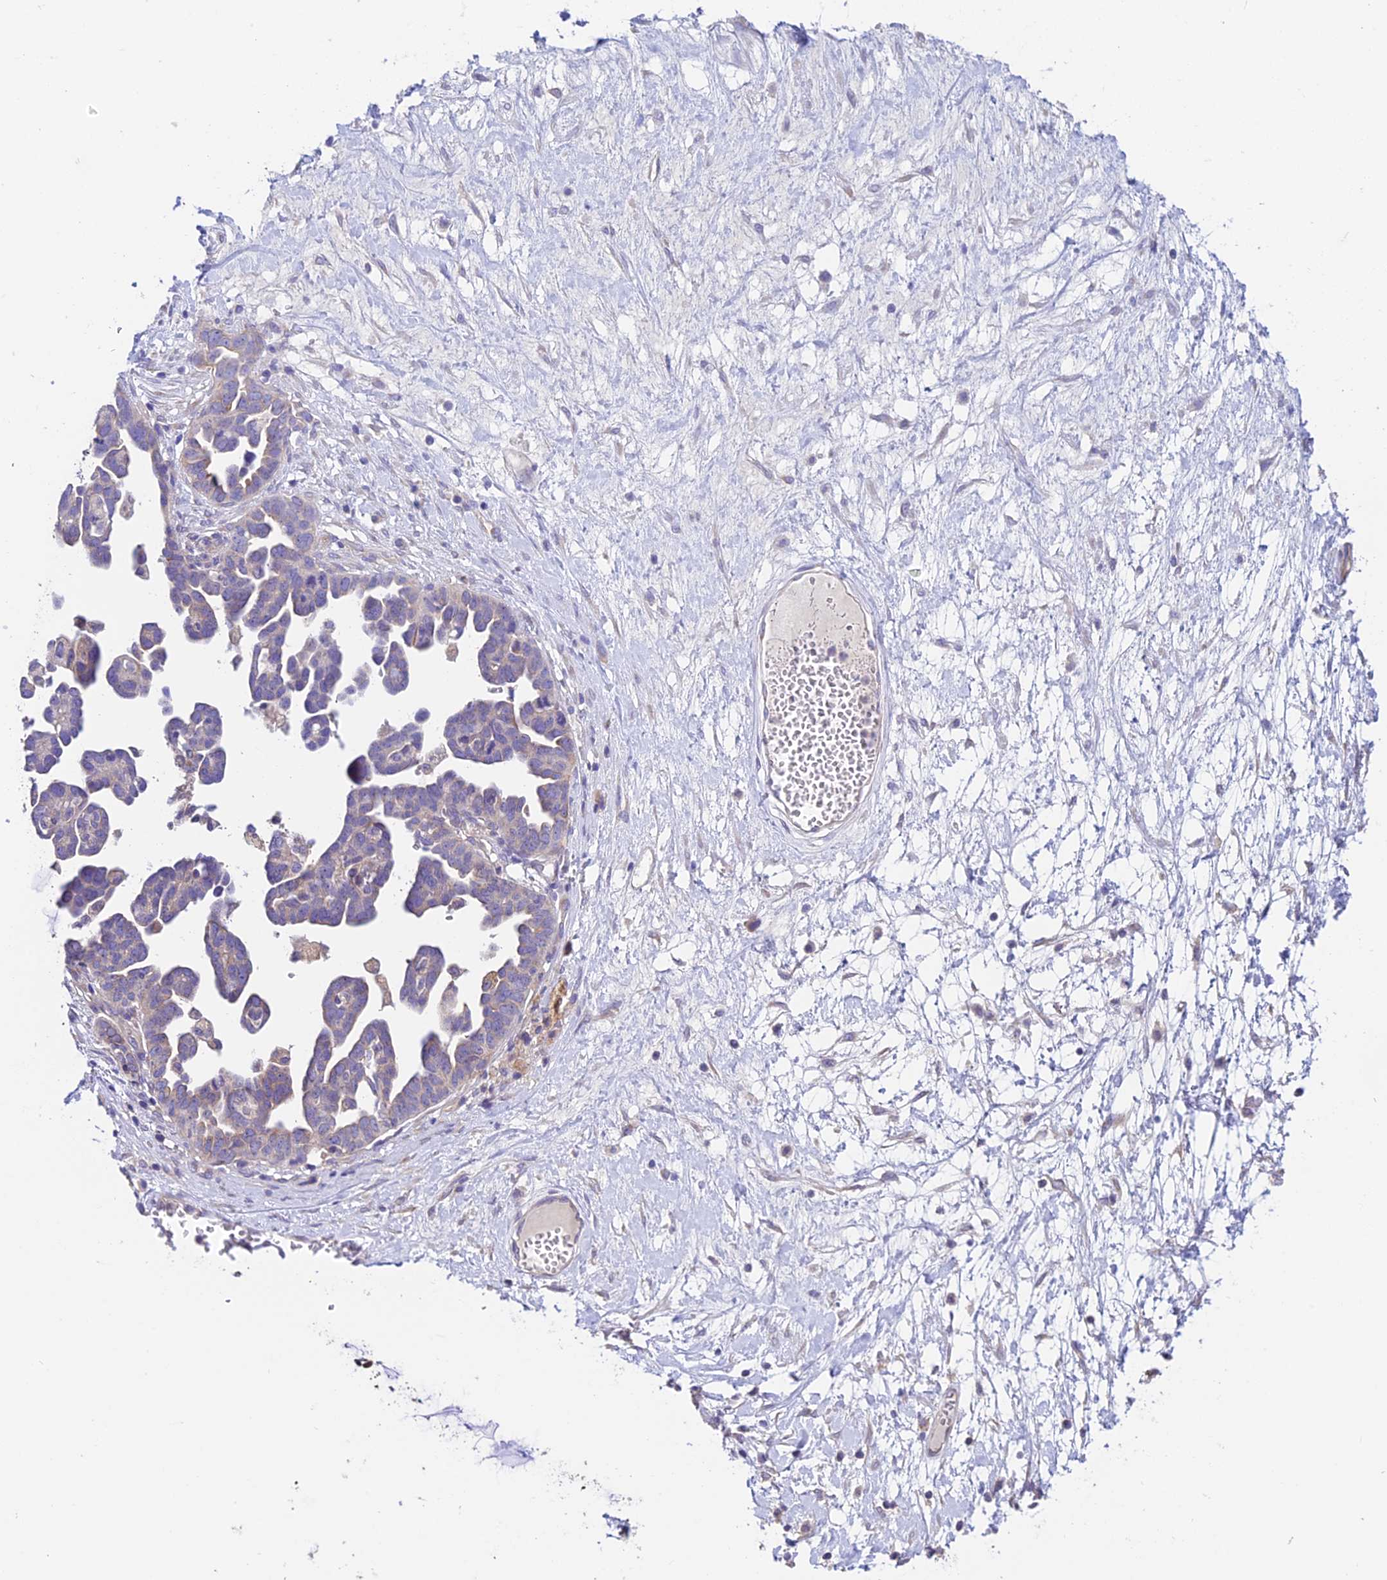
{"staining": {"intensity": "negative", "quantity": "none", "location": "none"}, "tissue": "ovarian cancer", "cell_type": "Tumor cells", "image_type": "cancer", "snomed": [{"axis": "morphology", "description": "Cystadenocarcinoma, serous, NOS"}, {"axis": "topography", "description": "Ovary"}], "caption": "An immunohistochemistry histopathology image of ovarian serous cystadenocarcinoma is shown. There is no staining in tumor cells of ovarian serous cystadenocarcinoma. Nuclei are stained in blue.", "gene": "EMC3", "patient": {"sex": "female", "age": 54}}